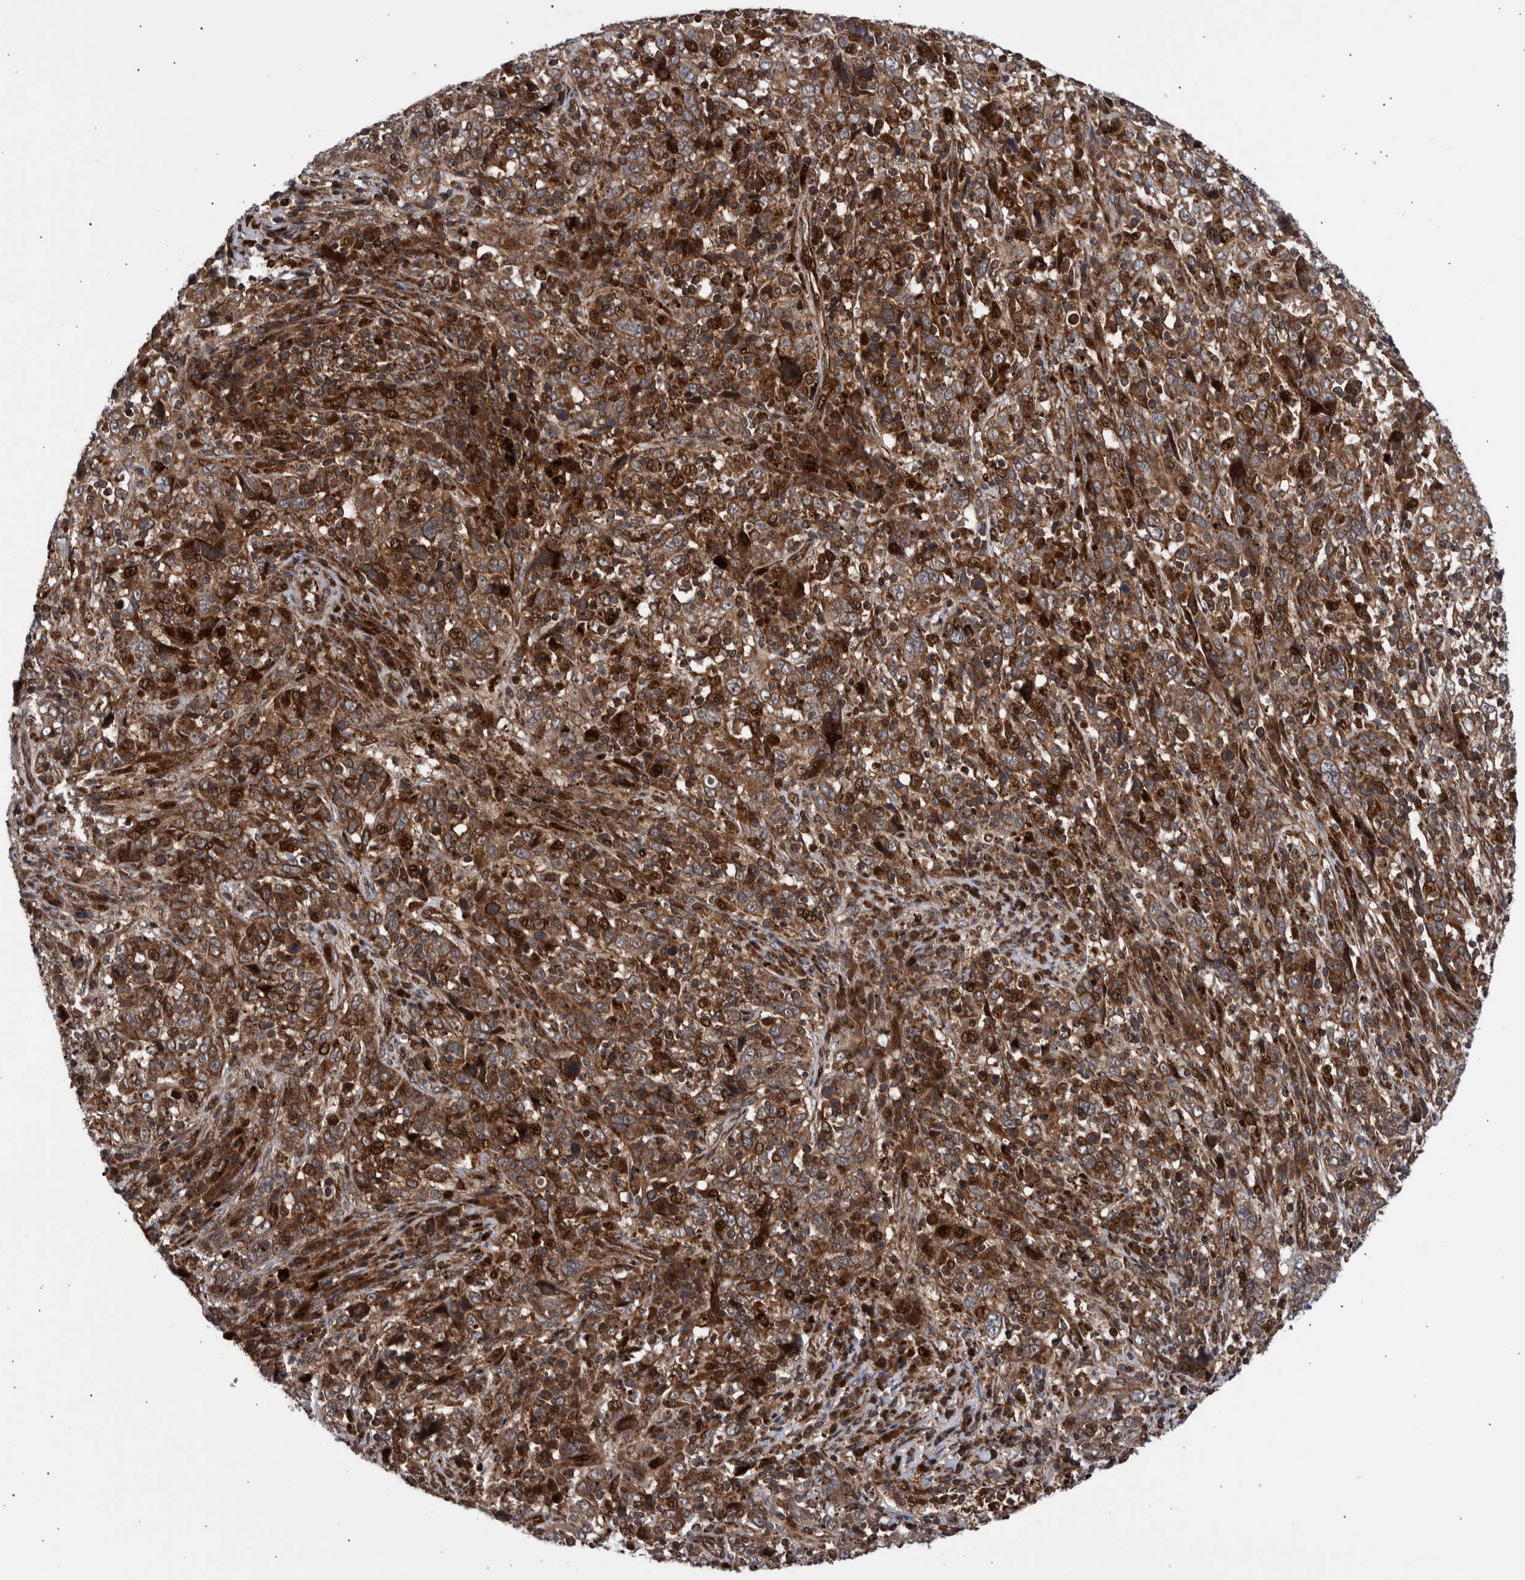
{"staining": {"intensity": "moderate", "quantity": ">75%", "location": "cytoplasmic/membranous,nuclear"}, "tissue": "cervical cancer", "cell_type": "Tumor cells", "image_type": "cancer", "snomed": [{"axis": "morphology", "description": "Squamous cell carcinoma, NOS"}, {"axis": "topography", "description": "Cervix"}], "caption": "Moderate cytoplasmic/membranous and nuclear protein expression is appreciated in approximately >75% of tumor cells in squamous cell carcinoma (cervical).", "gene": "SHISA6", "patient": {"sex": "female", "age": 46}}